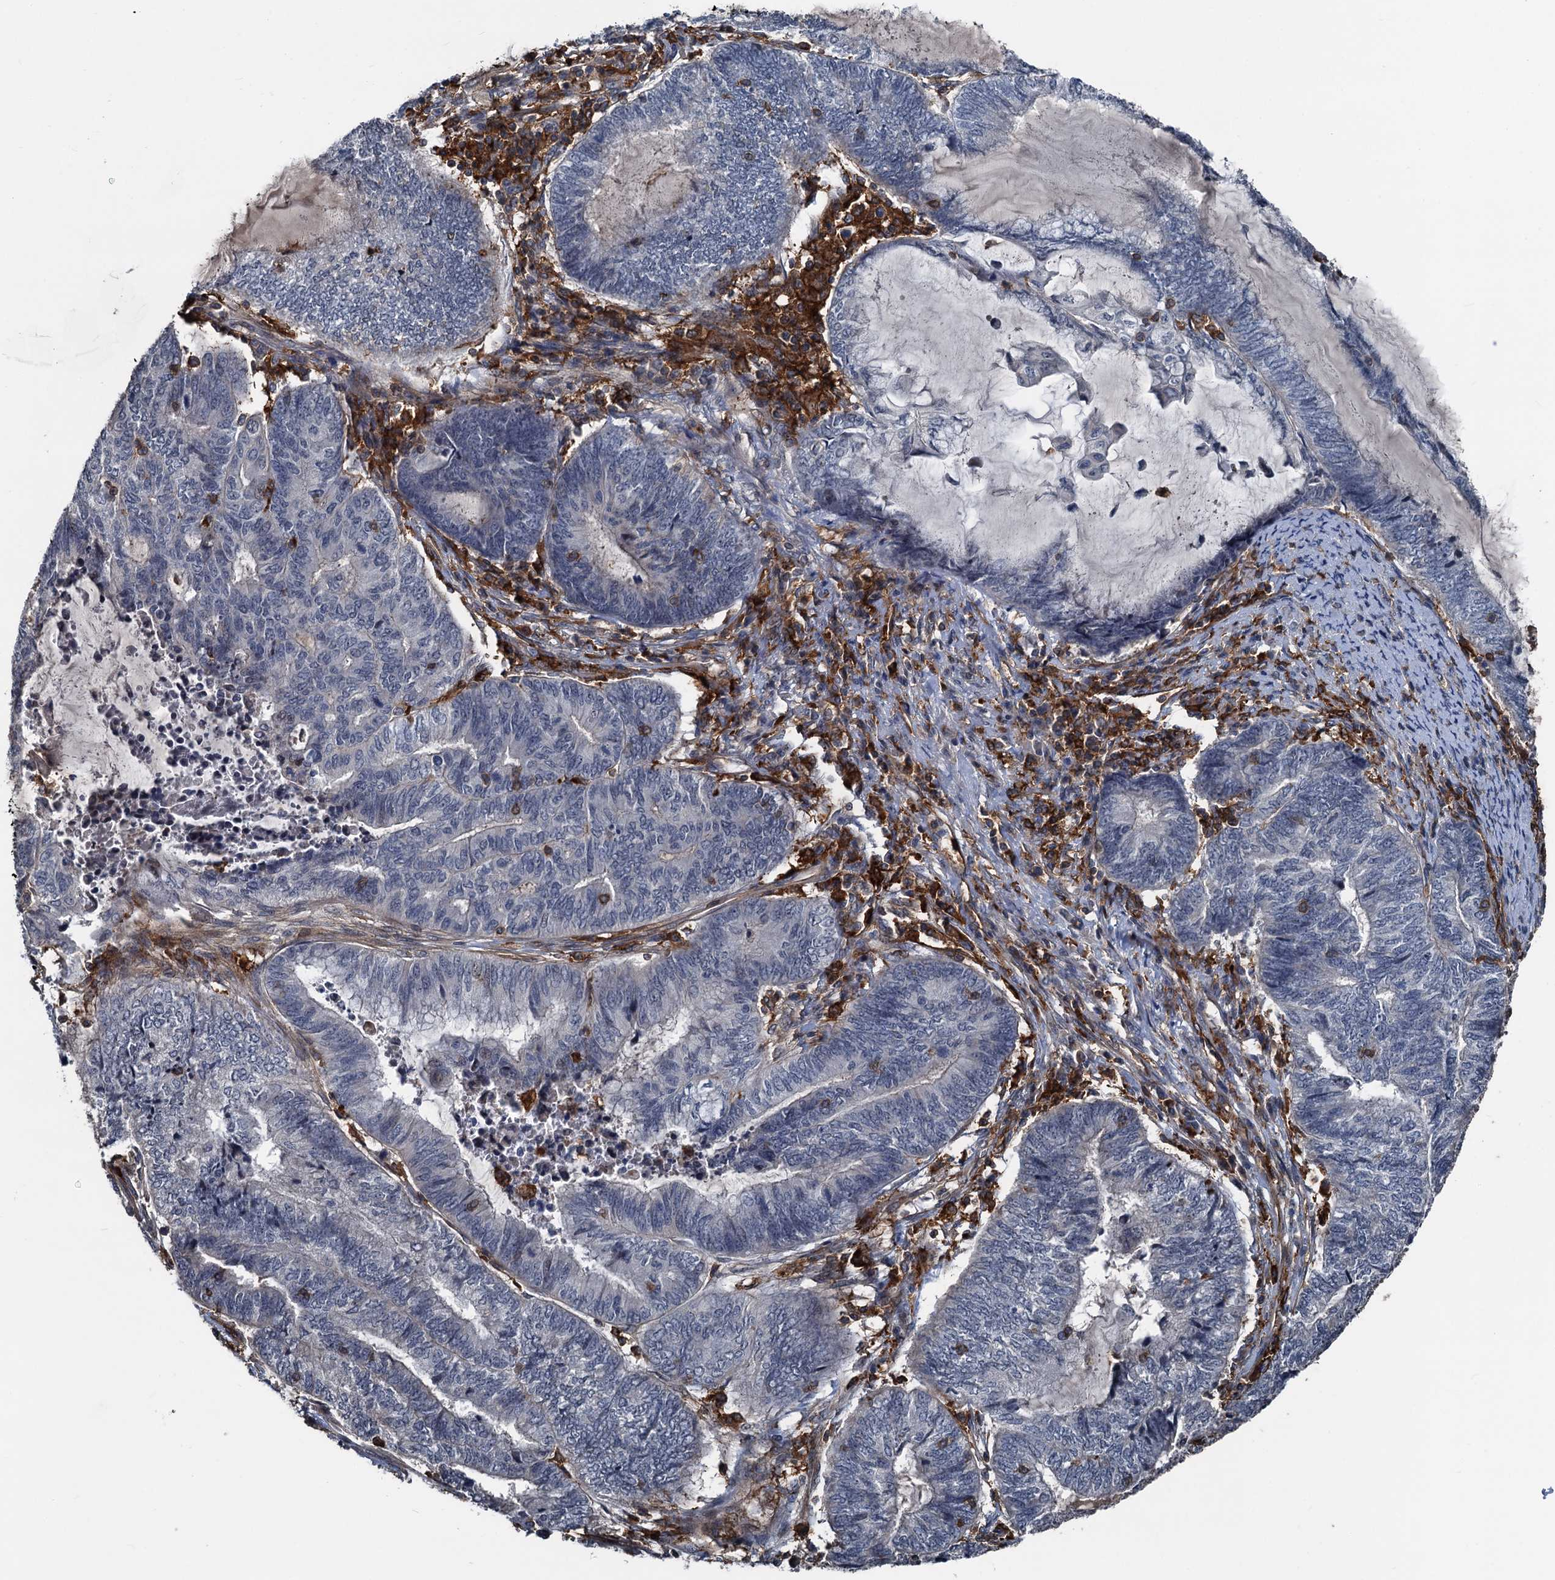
{"staining": {"intensity": "negative", "quantity": "none", "location": "none"}, "tissue": "endometrial cancer", "cell_type": "Tumor cells", "image_type": "cancer", "snomed": [{"axis": "morphology", "description": "Adenocarcinoma, NOS"}, {"axis": "topography", "description": "Uterus"}, {"axis": "topography", "description": "Endometrium"}], "caption": "A micrograph of endometrial adenocarcinoma stained for a protein displays no brown staining in tumor cells.", "gene": "PLEKHO2", "patient": {"sex": "female", "age": 70}}